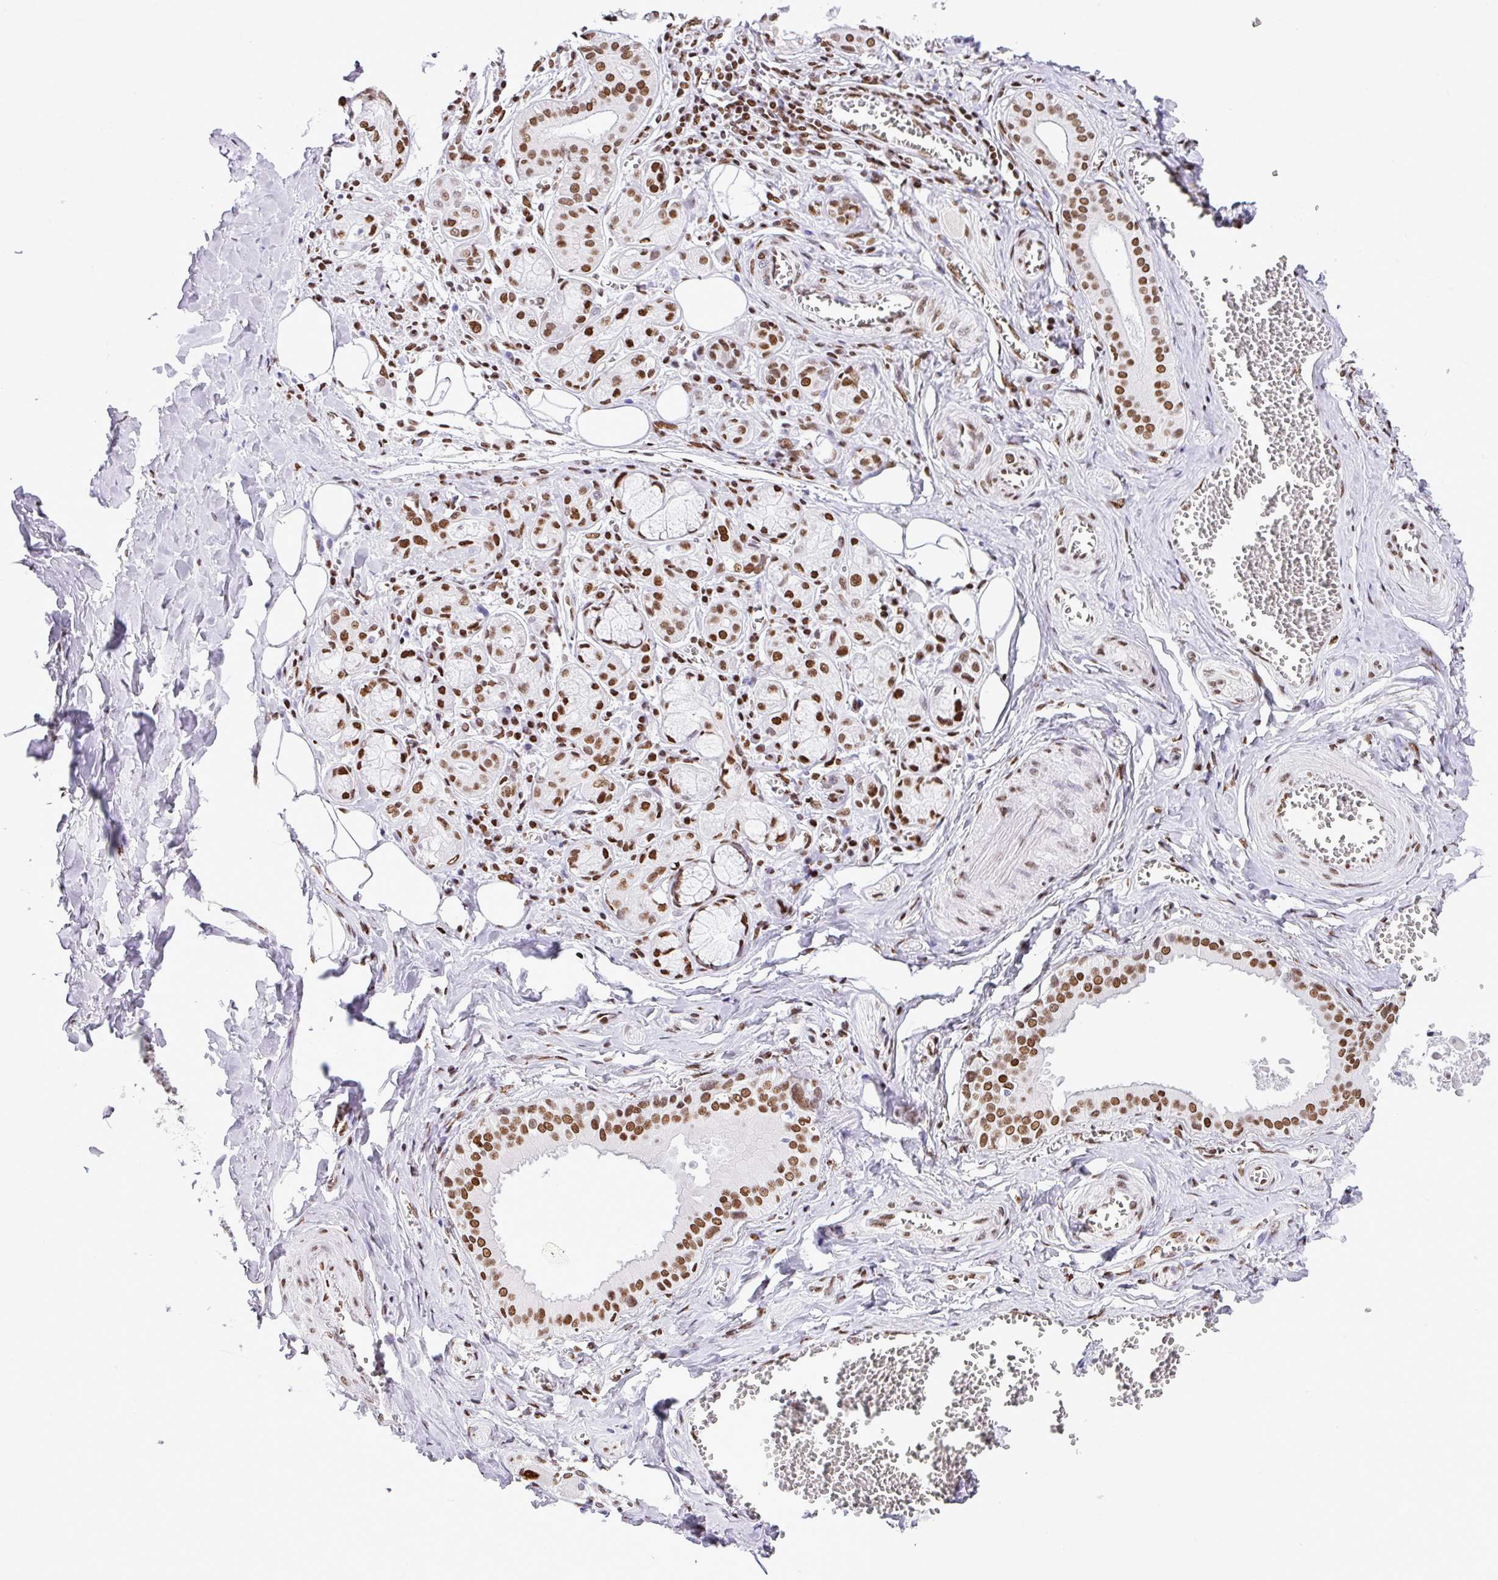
{"staining": {"intensity": "moderate", "quantity": ">75%", "location": "nuclear"}, "tissue": "salivary gland", "cell_type": "Glandular cells", "image_type": "normal", "snomed": [{"axis": "morphology", "description": "Normal tissue, NOS"}, {"axis": "topography", "description": "Salivary gland"}], "caption": "Immunohistochemical staining of normal human salivary gland reveals moderate nuclear protein expression in approximately >75% of glandular cells. (IHC, brightfield microscopy, high magnification).", "gene": "RARG", "patient": {"sex": "male", "age": 74}}